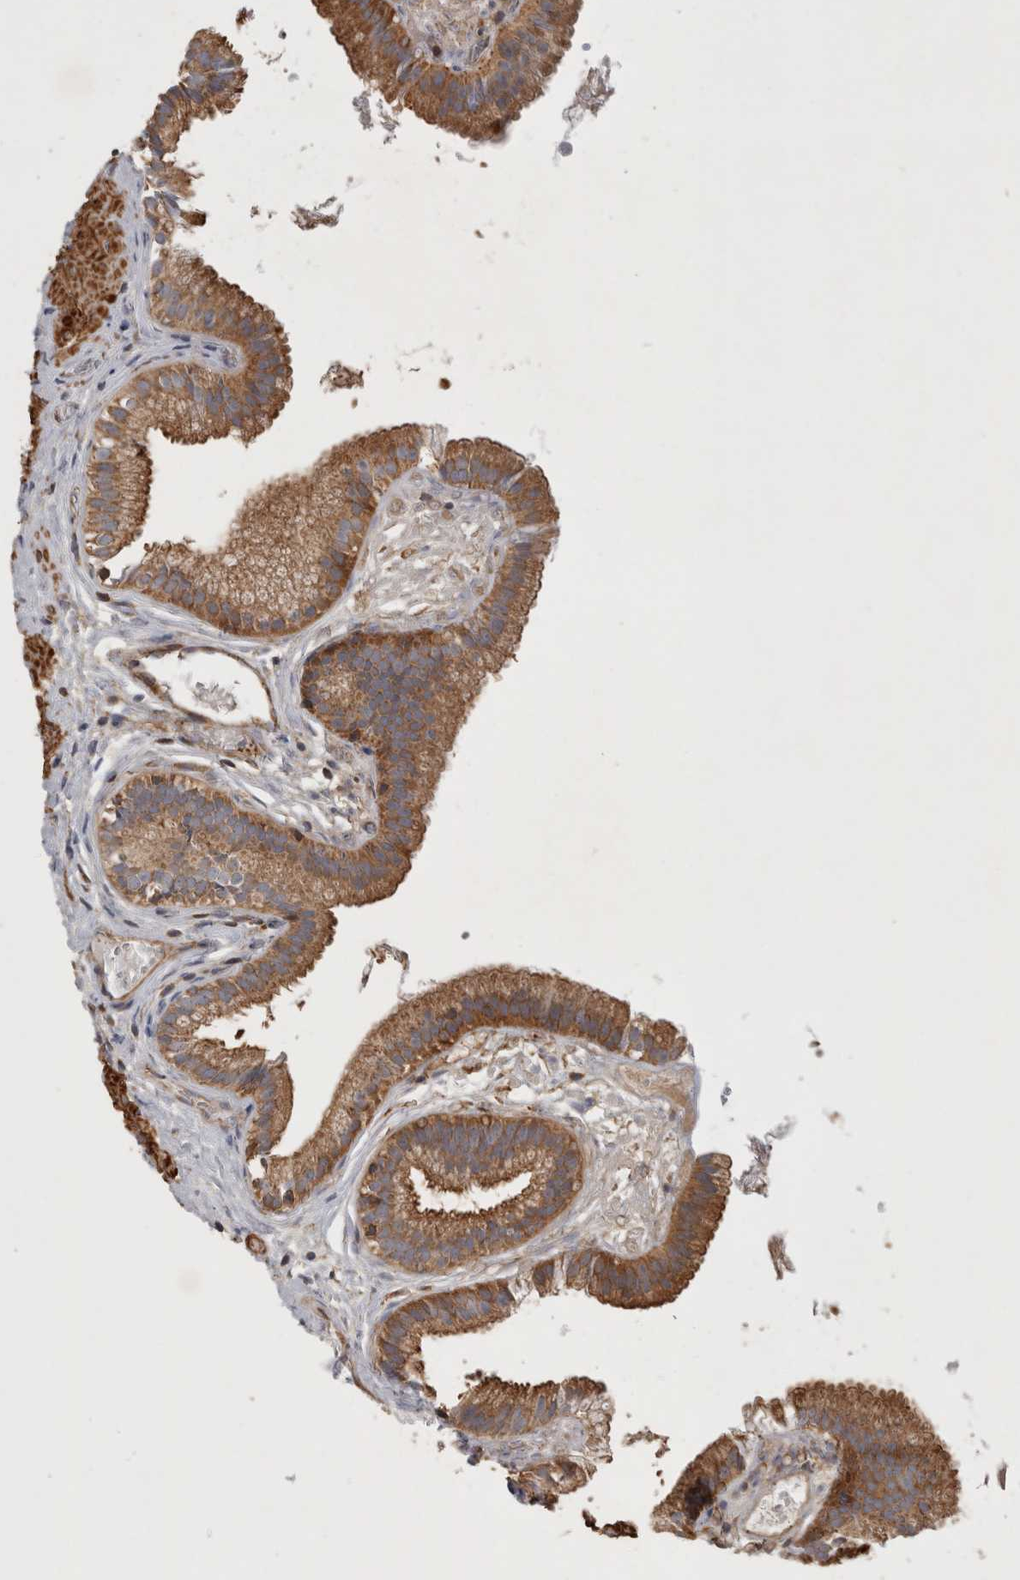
{"staining": {"intensity": "moderate", "quantity": ">75%", "location": "cytoplasmic/membranous"}, "tissue": "gallbladder", "cell_type": "Glandular cells", "image_type": "normal", "snomed": [{"axis": "morphology", "description": "Normal tissue, NOS"}, {"axis": "topography", "description": "Gallbladder"}], "caption": "Protein staining reveals moderate cytoplasmic/membranous staining in about >75% of glandular cells in unremarkable gallbladder.", "gene": "SFXN2", "patient": {"sex": "female", "age": 26}}